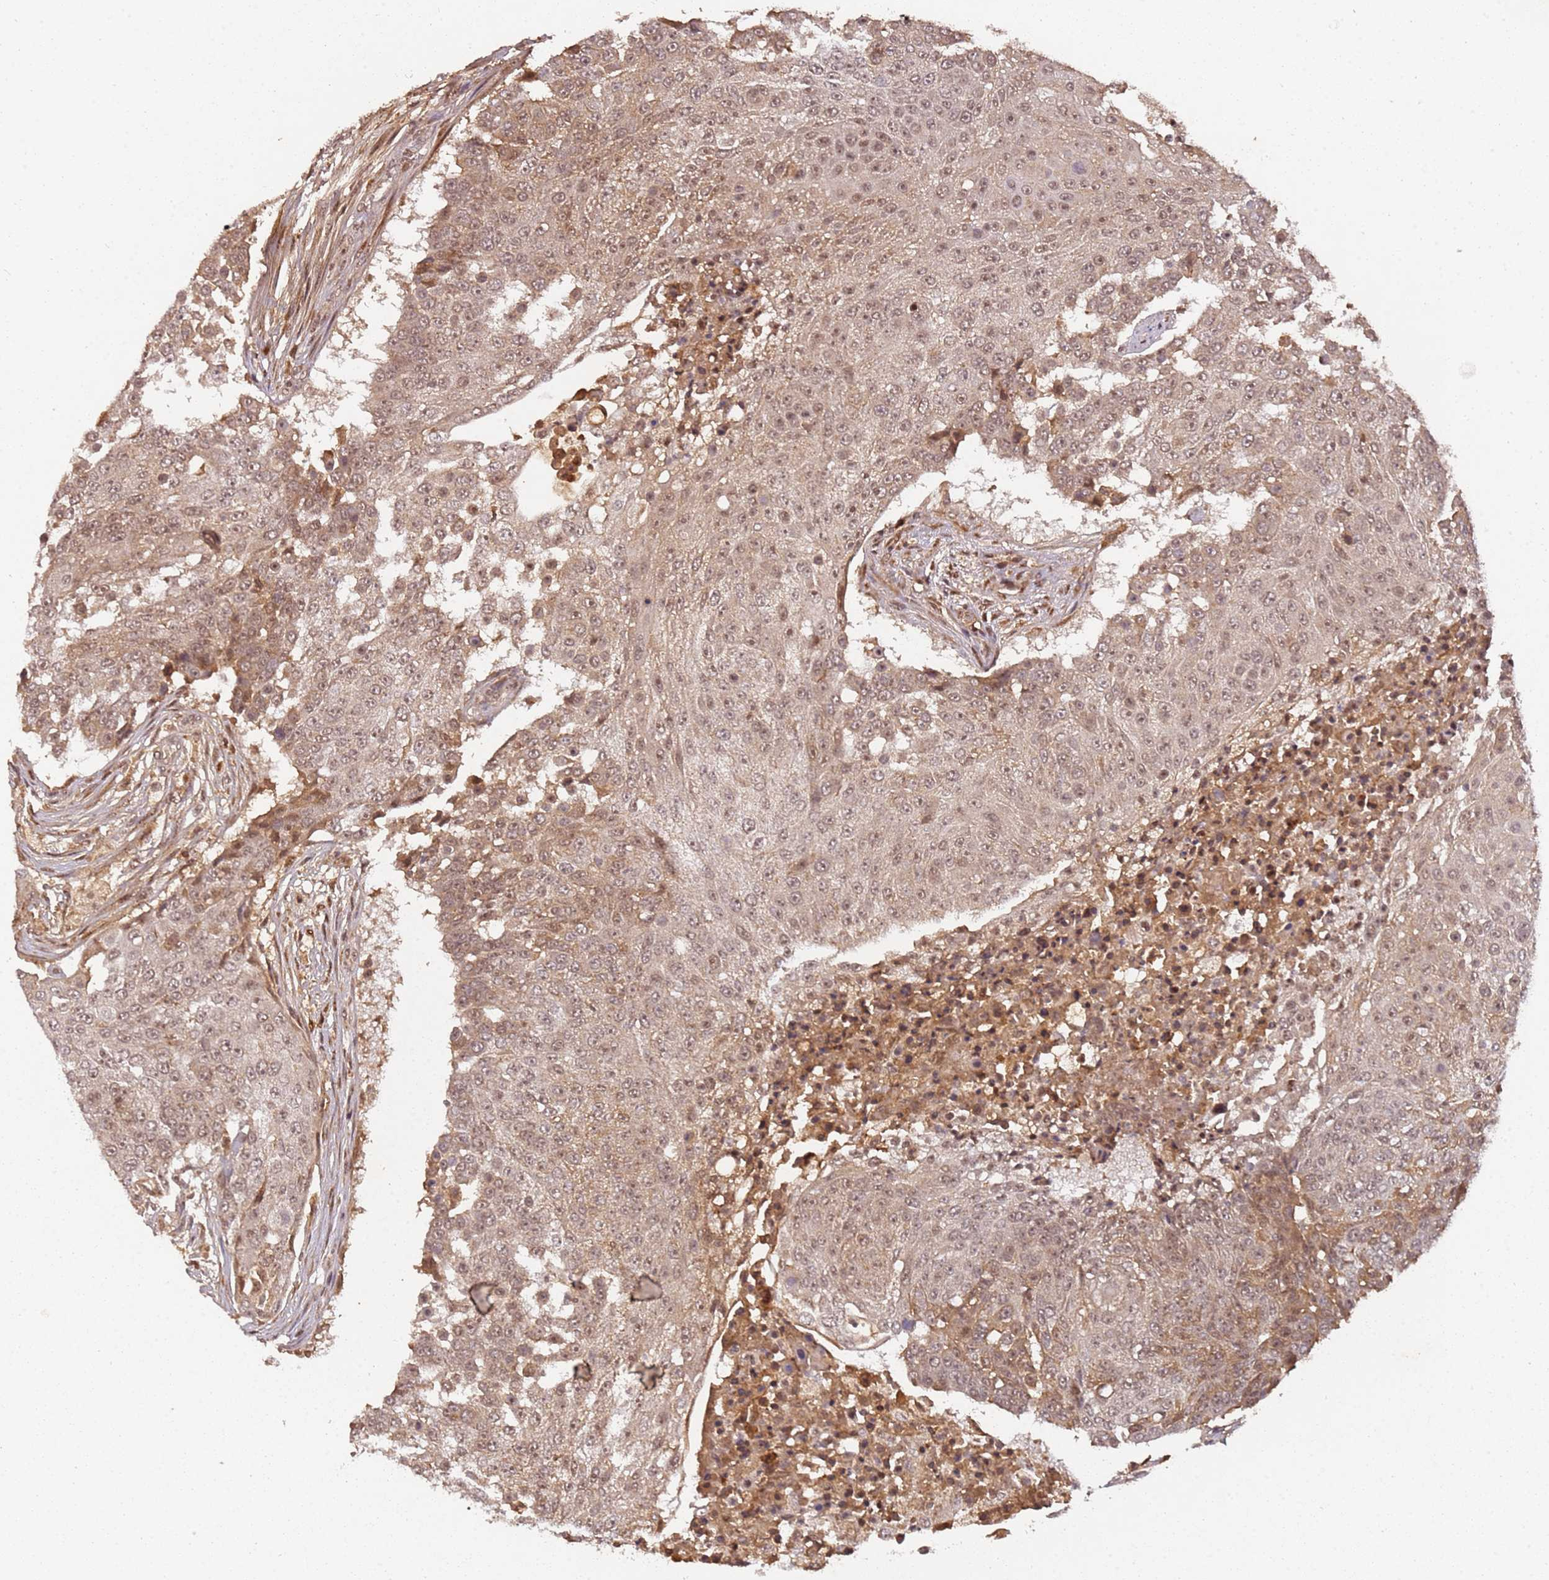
{"staining": {"intensity": "moderate", "quantity": ">75%", "location": "cytoplasmic/membranous,nuclear"}, "tissue": "urothelial cancer", "cell_type": "Tumor cells", "image_type": "cancer", "snomed": [{"axis": "morphology", "description": "Urothelial carcinoma, High grade"}, {"axis": "topography", "description": "Urinary bladder"}], "caption": "Immunohistochemical staining of urothelial cancer reveals medium levels of moderate cytoplasmic/membranous and nuclear protein positivity in approximately >75% of tumor cells.", "gene": "COL1A2", "patient": {"sex": "female", "age": 63}}